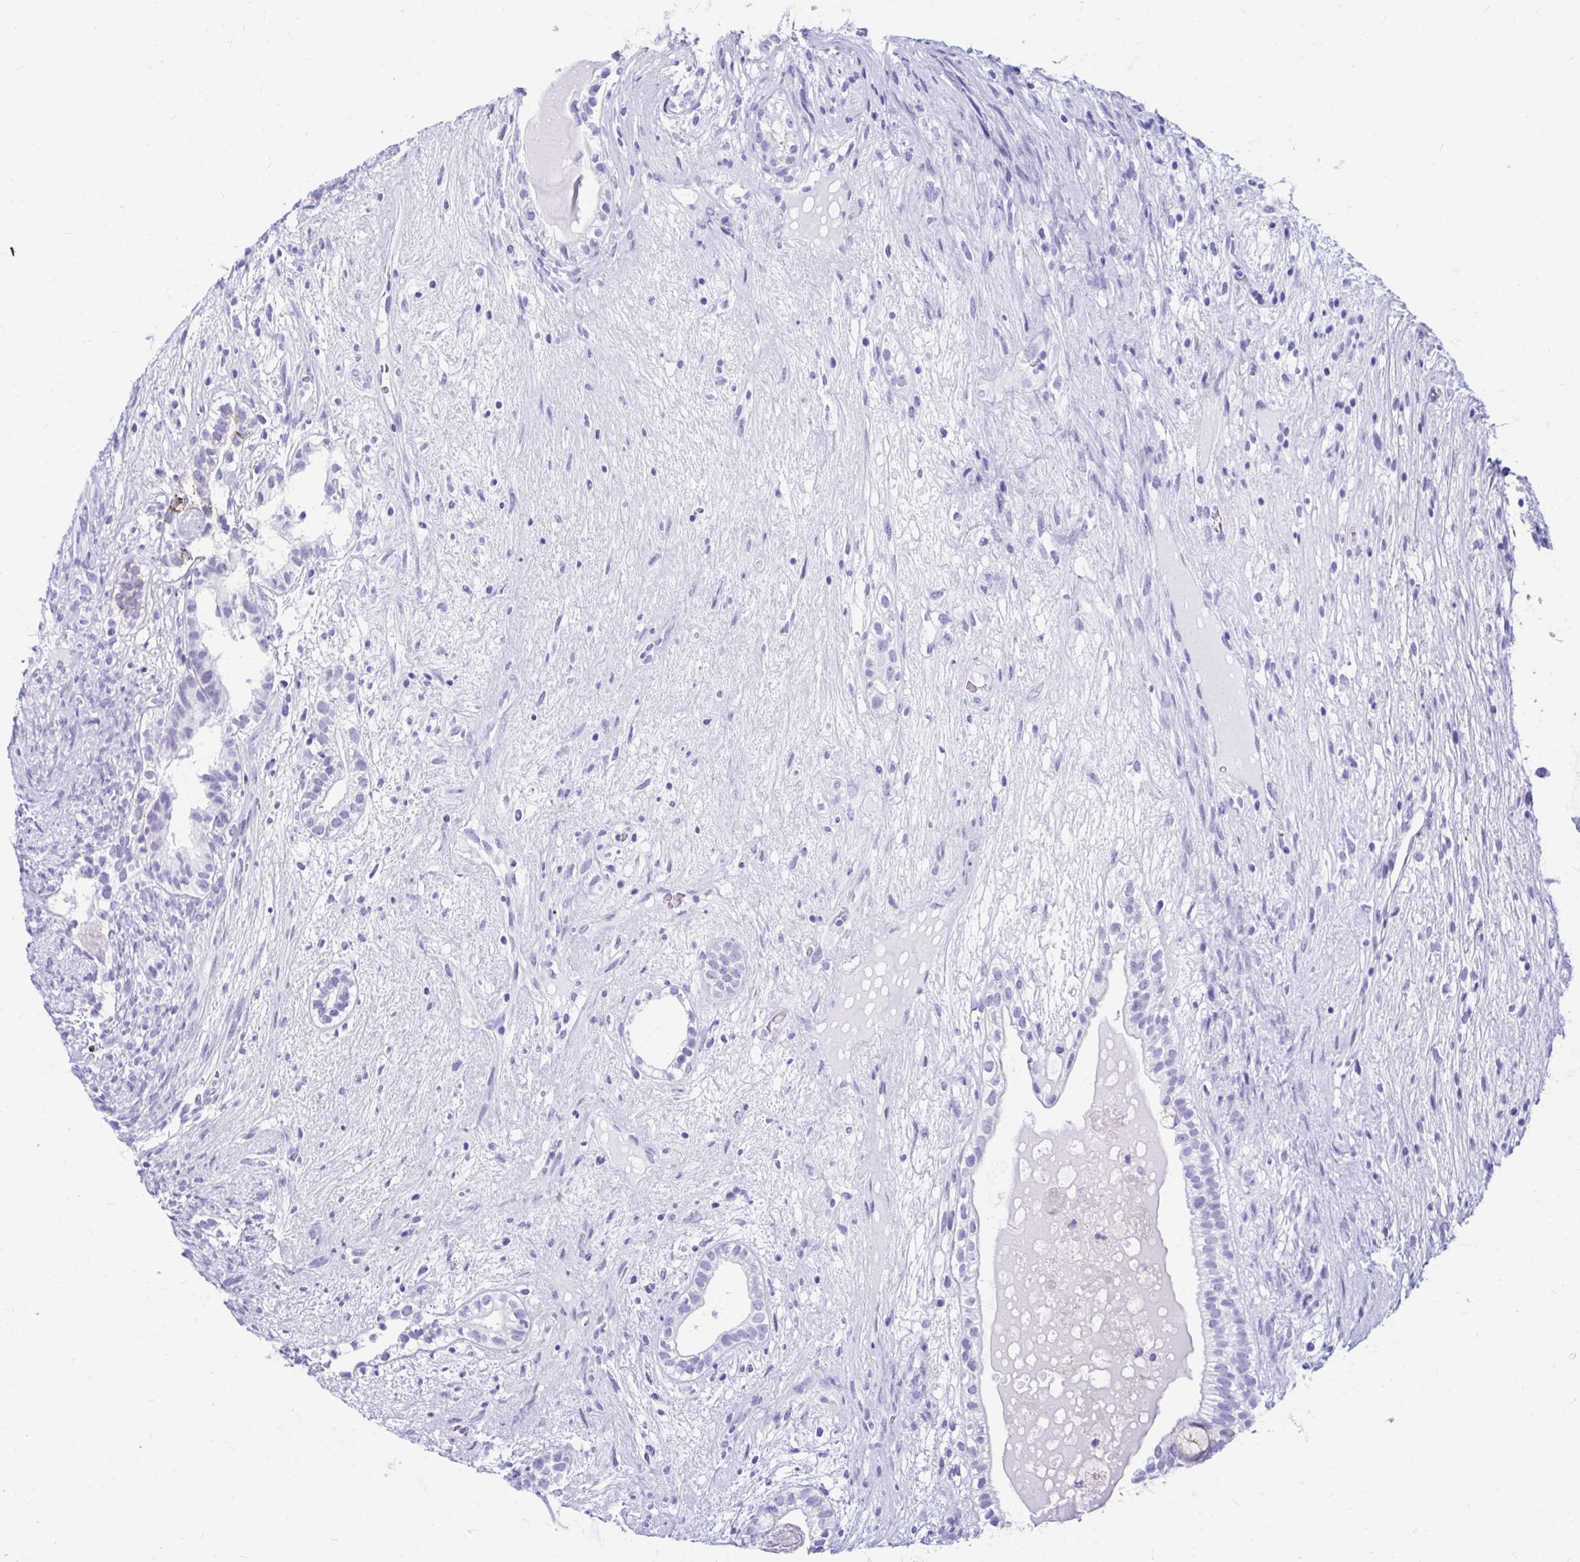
{"staining": {"intensity": "moderate", "quantity": "<25%", "location": "cytoplasmic/membranous"}, "tissue": "testis cancer", "cell_type": "Tumor cells", "image_type": "cancer", "snomed": [{"axis": "morphology", "description": "Seminoma, NOS"}, {"axis": "morphology", "description": "Carcinoma, Embryonal, NOS"}, {"axis": "topography", "description": "Testis"}], "caption": "The photomicrograph demonstrates immunohistochemical staining of testis cancer (seminoma). There is moderate cytoplasmic/membranous positivity is seen in about <25% of tumor cells. Immunohistochemistry stains the protein in brown and the nuclei are stained blue.", "gene": "NSG2", "patient": {"sex": "male", "age": 41}}